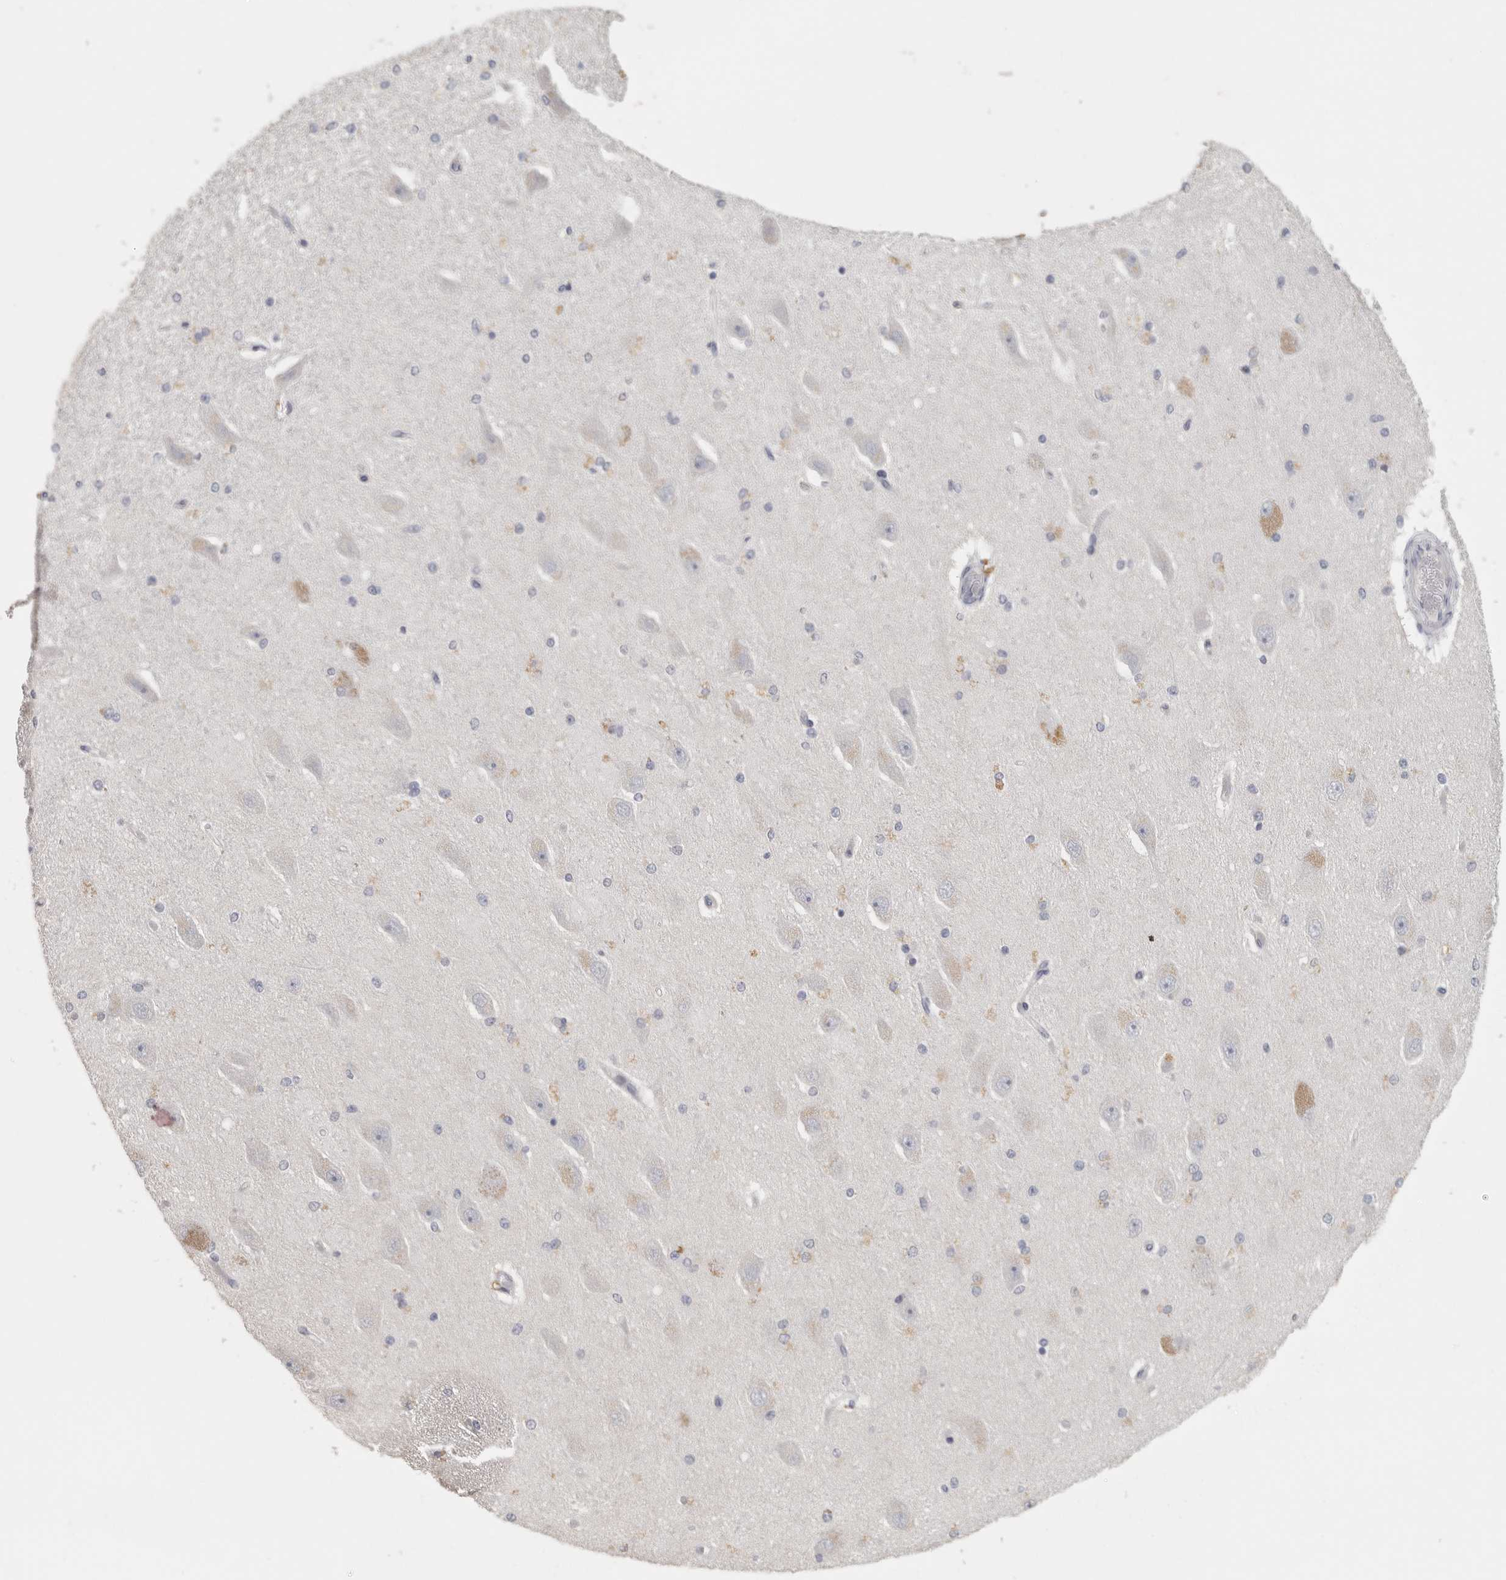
{"staining": {"intensity": "negative", "quantity": "none", "location": "none"}, "tissue": "hippocampus", "cell_type": "Glial cells", "image_type": "normal", "snomed": [{"axis": "morphology", "description": "Normal tissue, NOS"}, {"axis": "topography", "description": "Hippocampus"}], "caption": "DAB (3,3'-diaminobenzidine) immunohistochemical staining of normal hippocampus shows no significant positivity in glial cells. Nuclei are stained in blue.", "gene": "DNAJC11", "patient": {"sex": "female", "age": 54}}